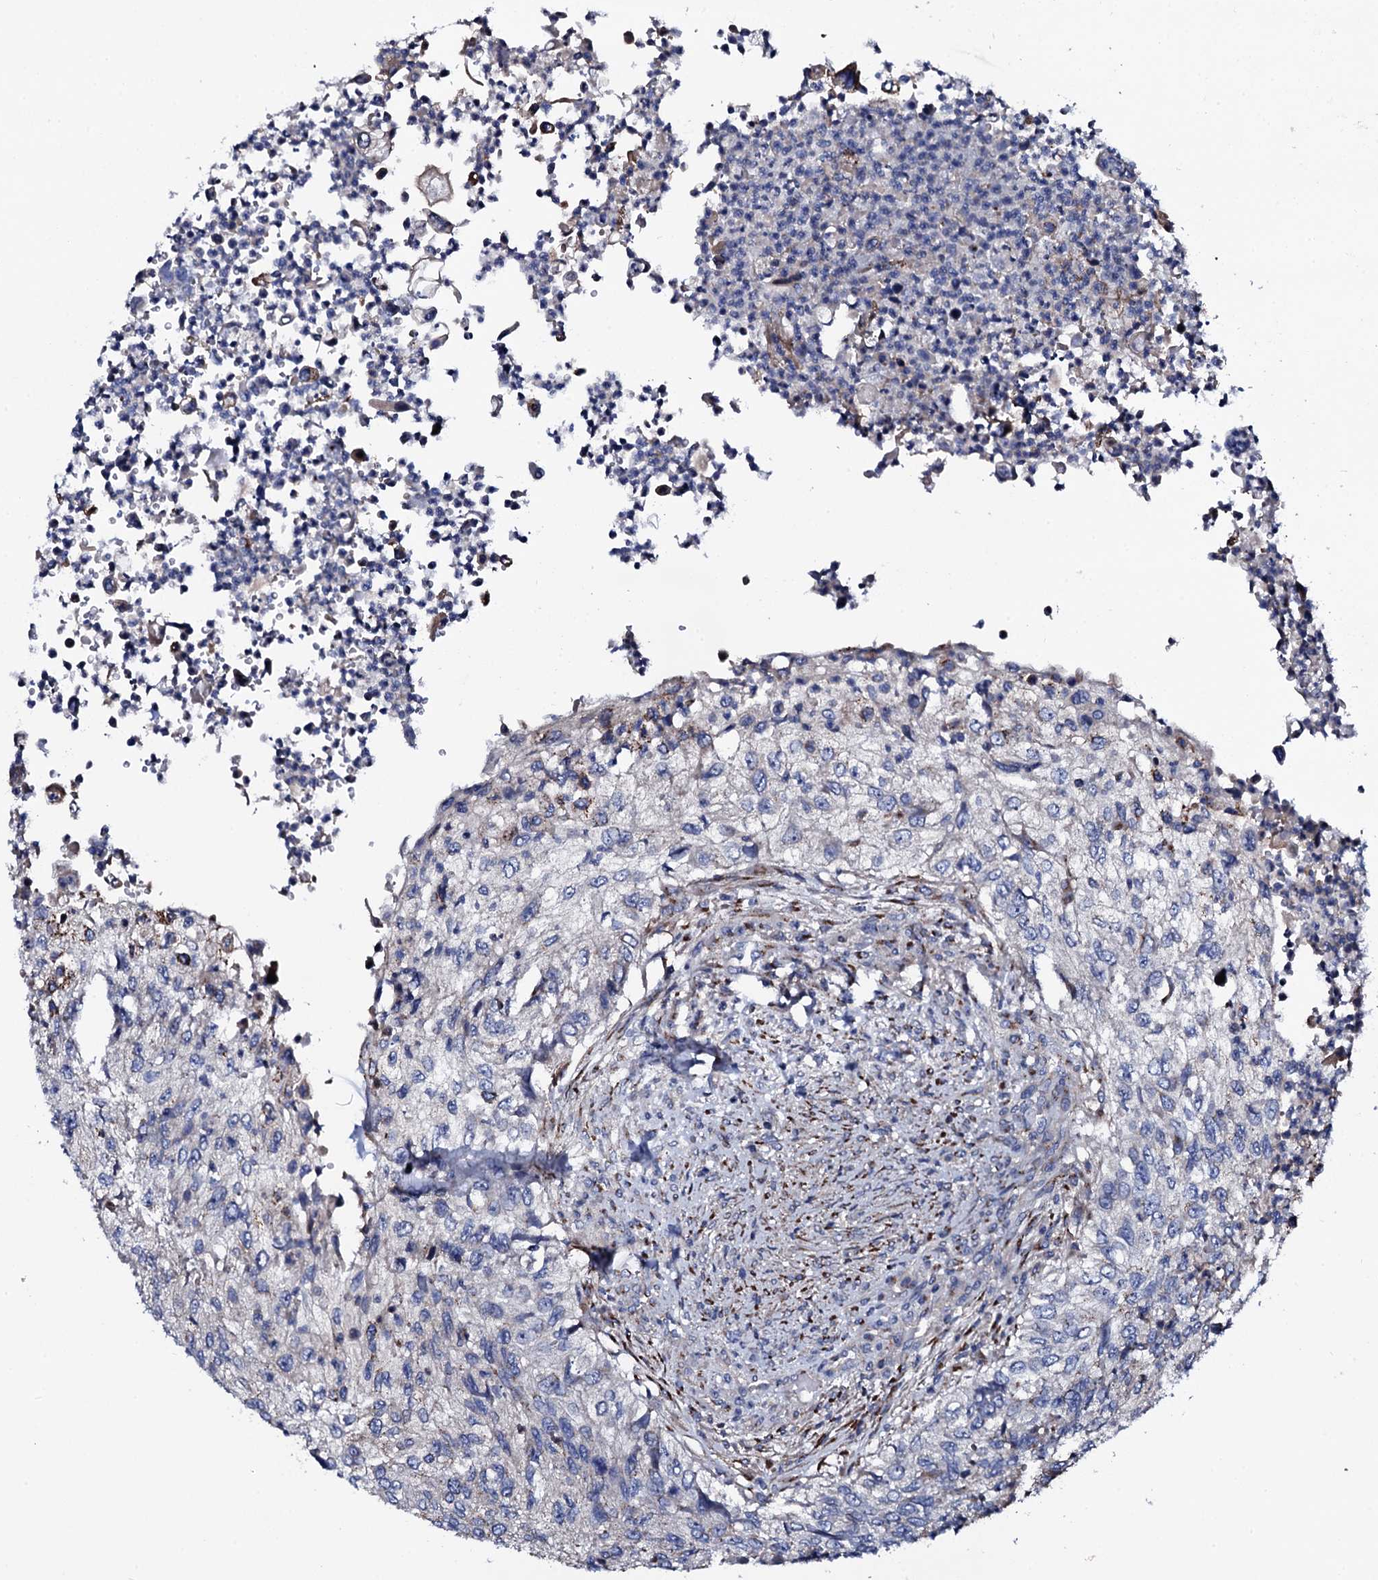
{"staining": {"intensity": "negative", "quantity": "none", "location": "none"}, "tissue": "urothelial cancer", "cell_type": "Tumor cells", "image_type": "cancer", "snomed": [{"axis": "morphology", "description": "Urothelial carcinoma, High grade"}, {"axis": "topography", "description": "Urinary bladder"}], "caption": "Tumor cells are negative for brown protein staining in urothelial cancer. (Brightfield microscopy of DAB immunohistochemistry (IHC) at high magnification).", "gene": "PLET1", "patient": {"sex": "female", "age": 60}}